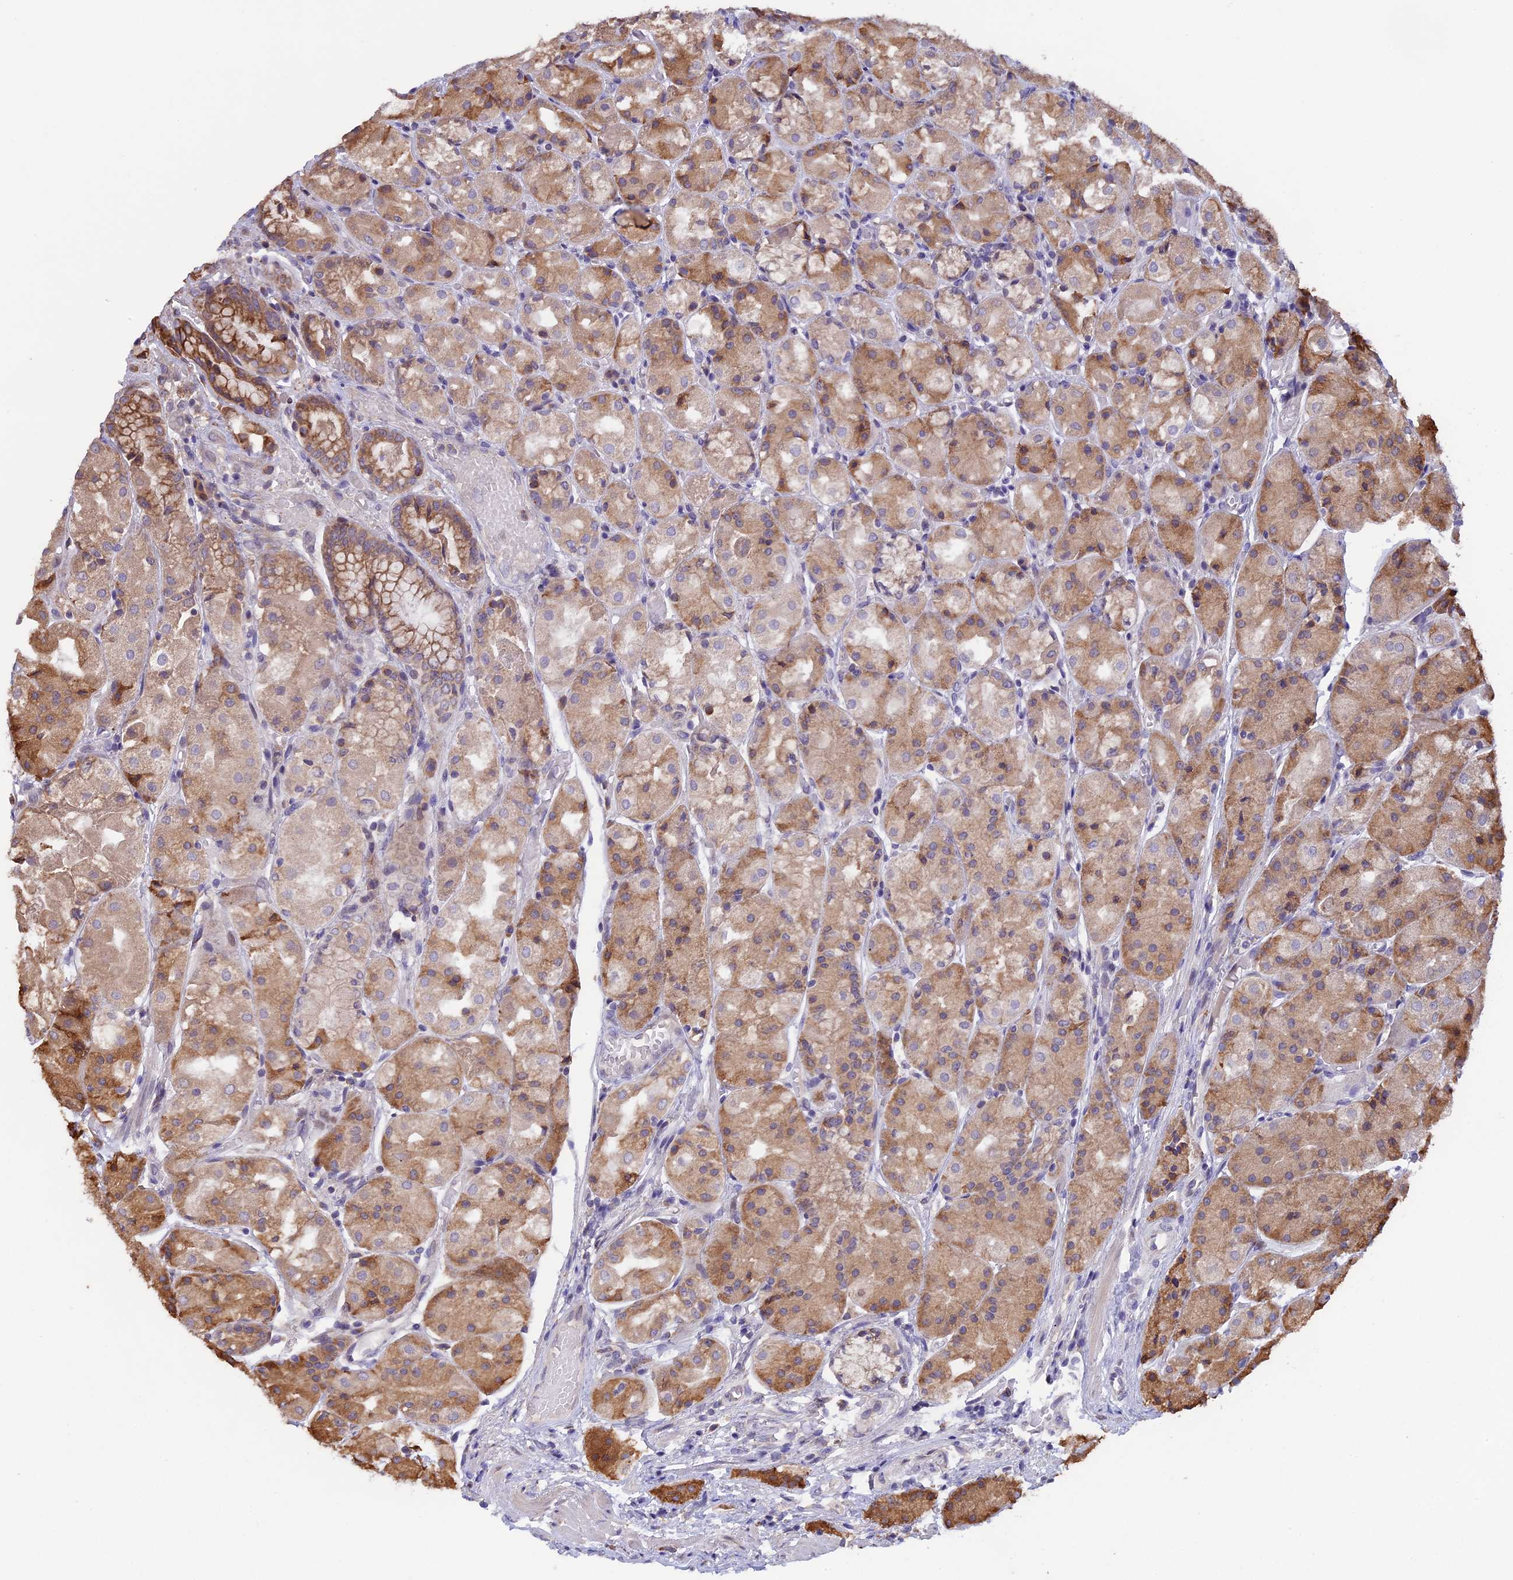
{"staining": {"intensity": "moderate", "quantity": ">75%", "location": "cytoplasmic/membranous"}, "tissue": "stomach", "cell_type": "Glandular cells", "image_type": "normal", "snomed": [{"axis": "morphology", "description": "Normal tissue, NOS"}, {"axis": "topography", "description": "Stomach, upper"}], "caption": "Immunohistochemistry (IHC) histopathology image of benign stomach: stomach stained using IHC exhibits medium levels of moderate protein expression localized specifically in the cytoplasmic/membranous of glandular cells, appearing as a cytoplasmic/membranous brown color.", "gene": "DMRTA2", "patient": {"sex": "male", "age": 72}}